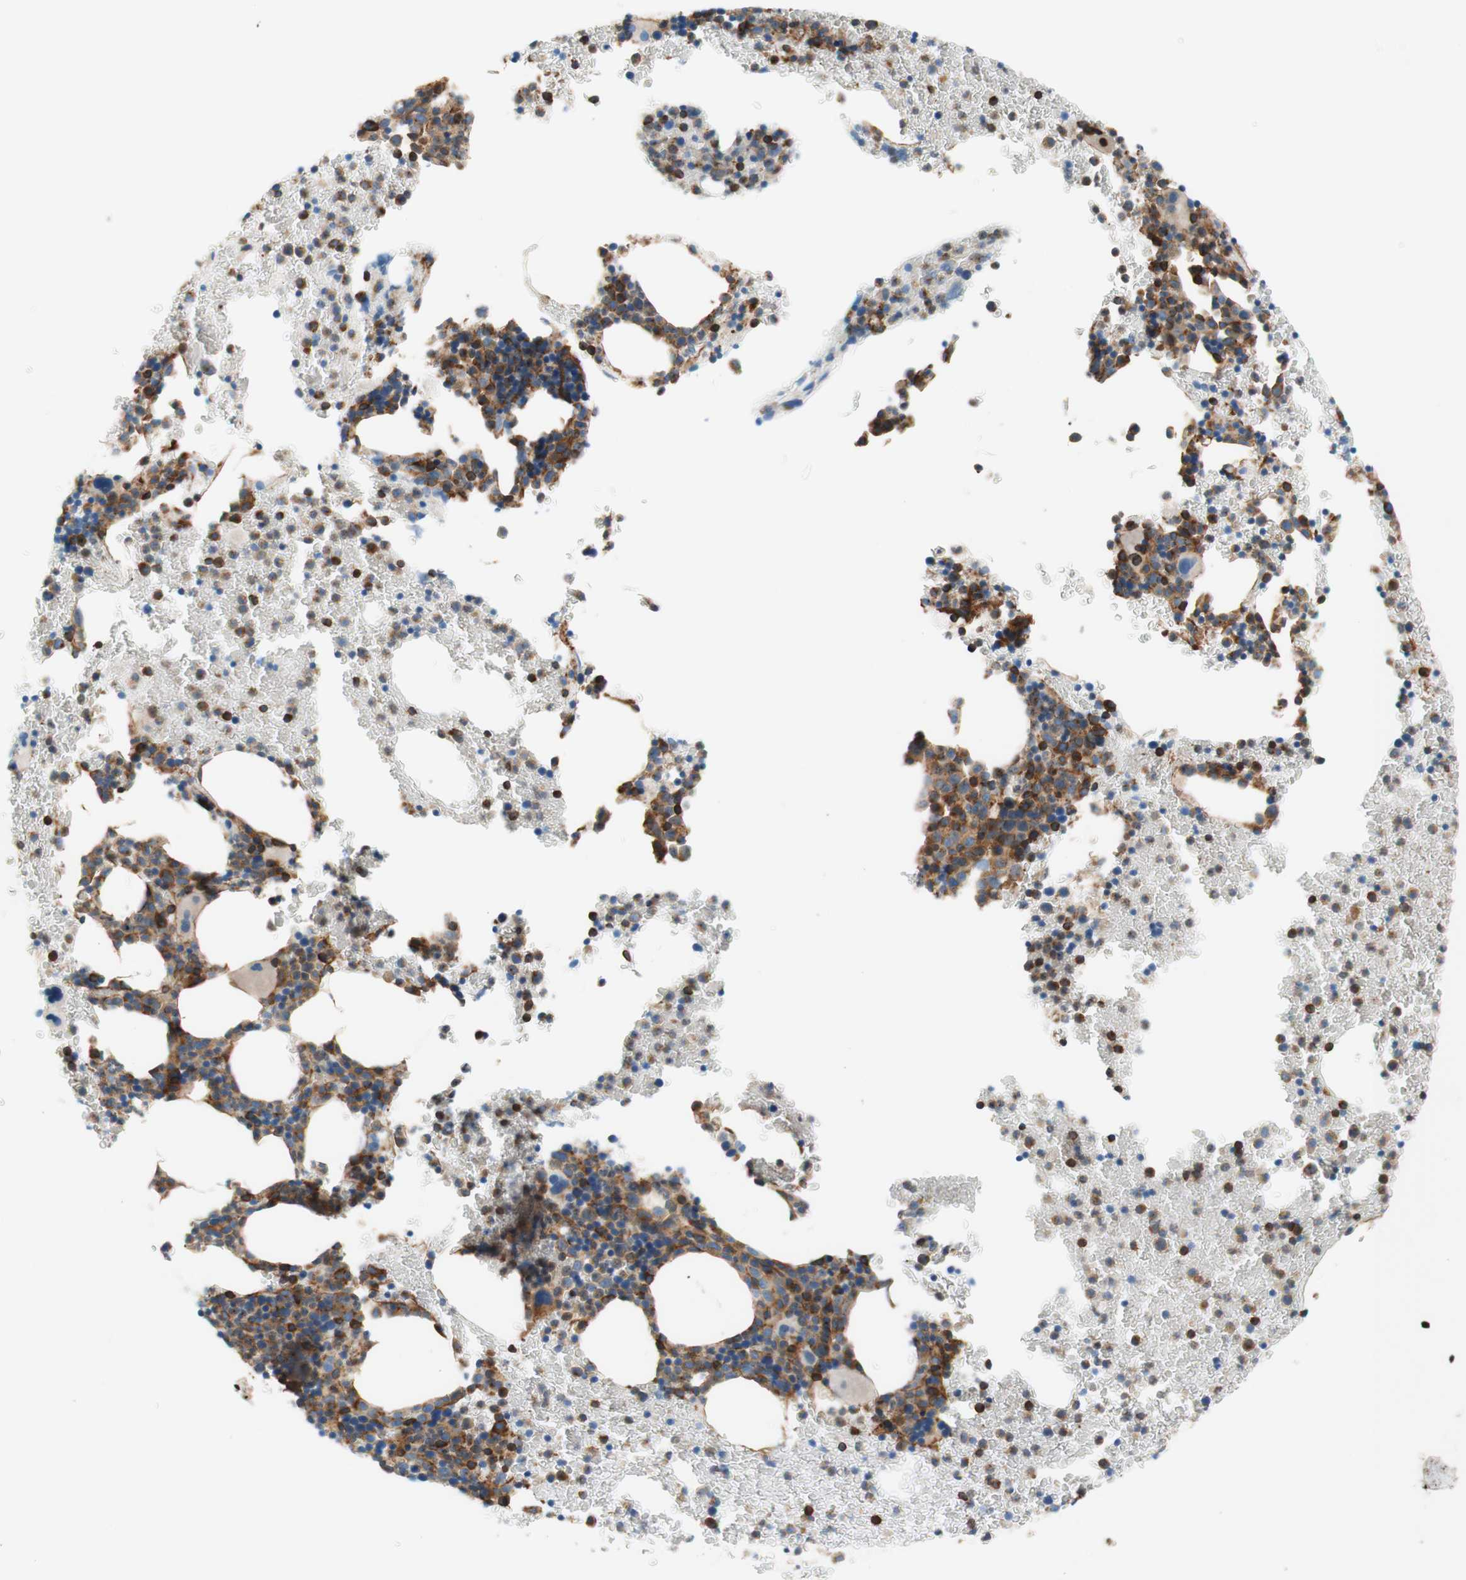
{"staining": {"intensity": "strong", "quantity": "25%-75%", "location": "cytoplasmic/membranous"}, "tissue": "bone marrow", "cell_type": "Hematopoietic cells", "image_type": "normal", "snomed": [{"axis": "morphology", "description": "Normal tissue, NOS"}, {"axis": "morphology", "description": "Inflammation, NOS"}, {"axis": "topography", "description": "Bone marrow"}], "caption": "Protein expression analysis of unremarkable human bone marrow reveals strong cytoplasmic/membranous positivity in approximately 25%-75% of hematopoietic cells. The protein of interest is stained brown, and the nuclei are stained in blue (DAB IHC with brightfield microscopy, high magnification).", "gene": "VPS26A", "patient": {"sex": "male", "age": 72}}